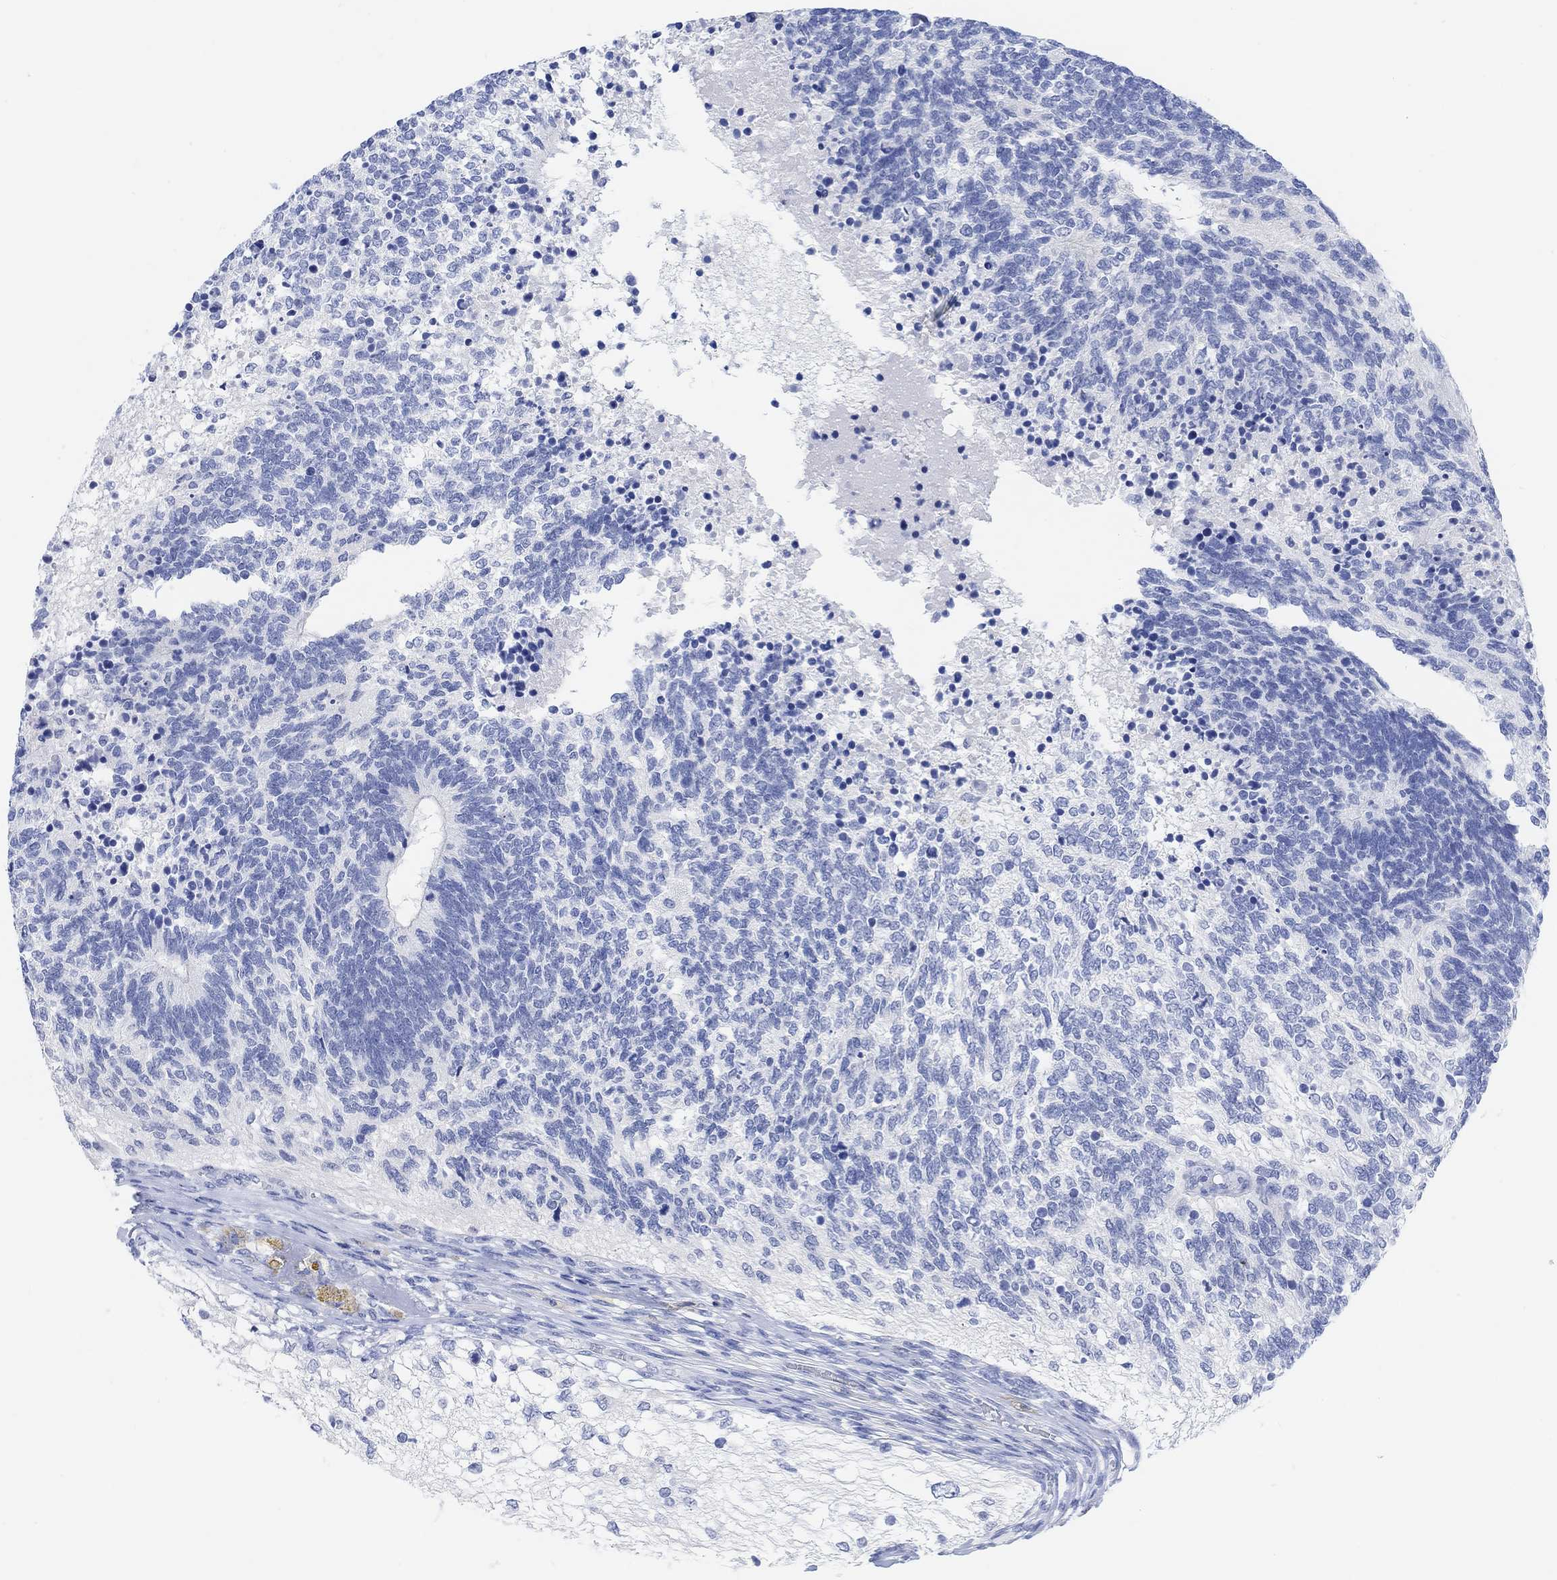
{"staining": {"intensity": "negative", "quantity": "none", "location": "none"}, "tissue": "testis cancer", "cell_type": "Tumor cells", "image_type": "cancer", "snomed": [{"axis": "morphology", "description": "Seminoma, NOS"}, {"axis": "morphology", "description": "Carcinoma, Embryonal, NOS"}, {"axis": "topography", "description": "Testis"}], "caption": "Protein analysis of testis embryonal carcinoma demonstrates no significant positivity in tumor cells.", "gene": "ENO4", "patient": {"sex": "male", "age": 41}}